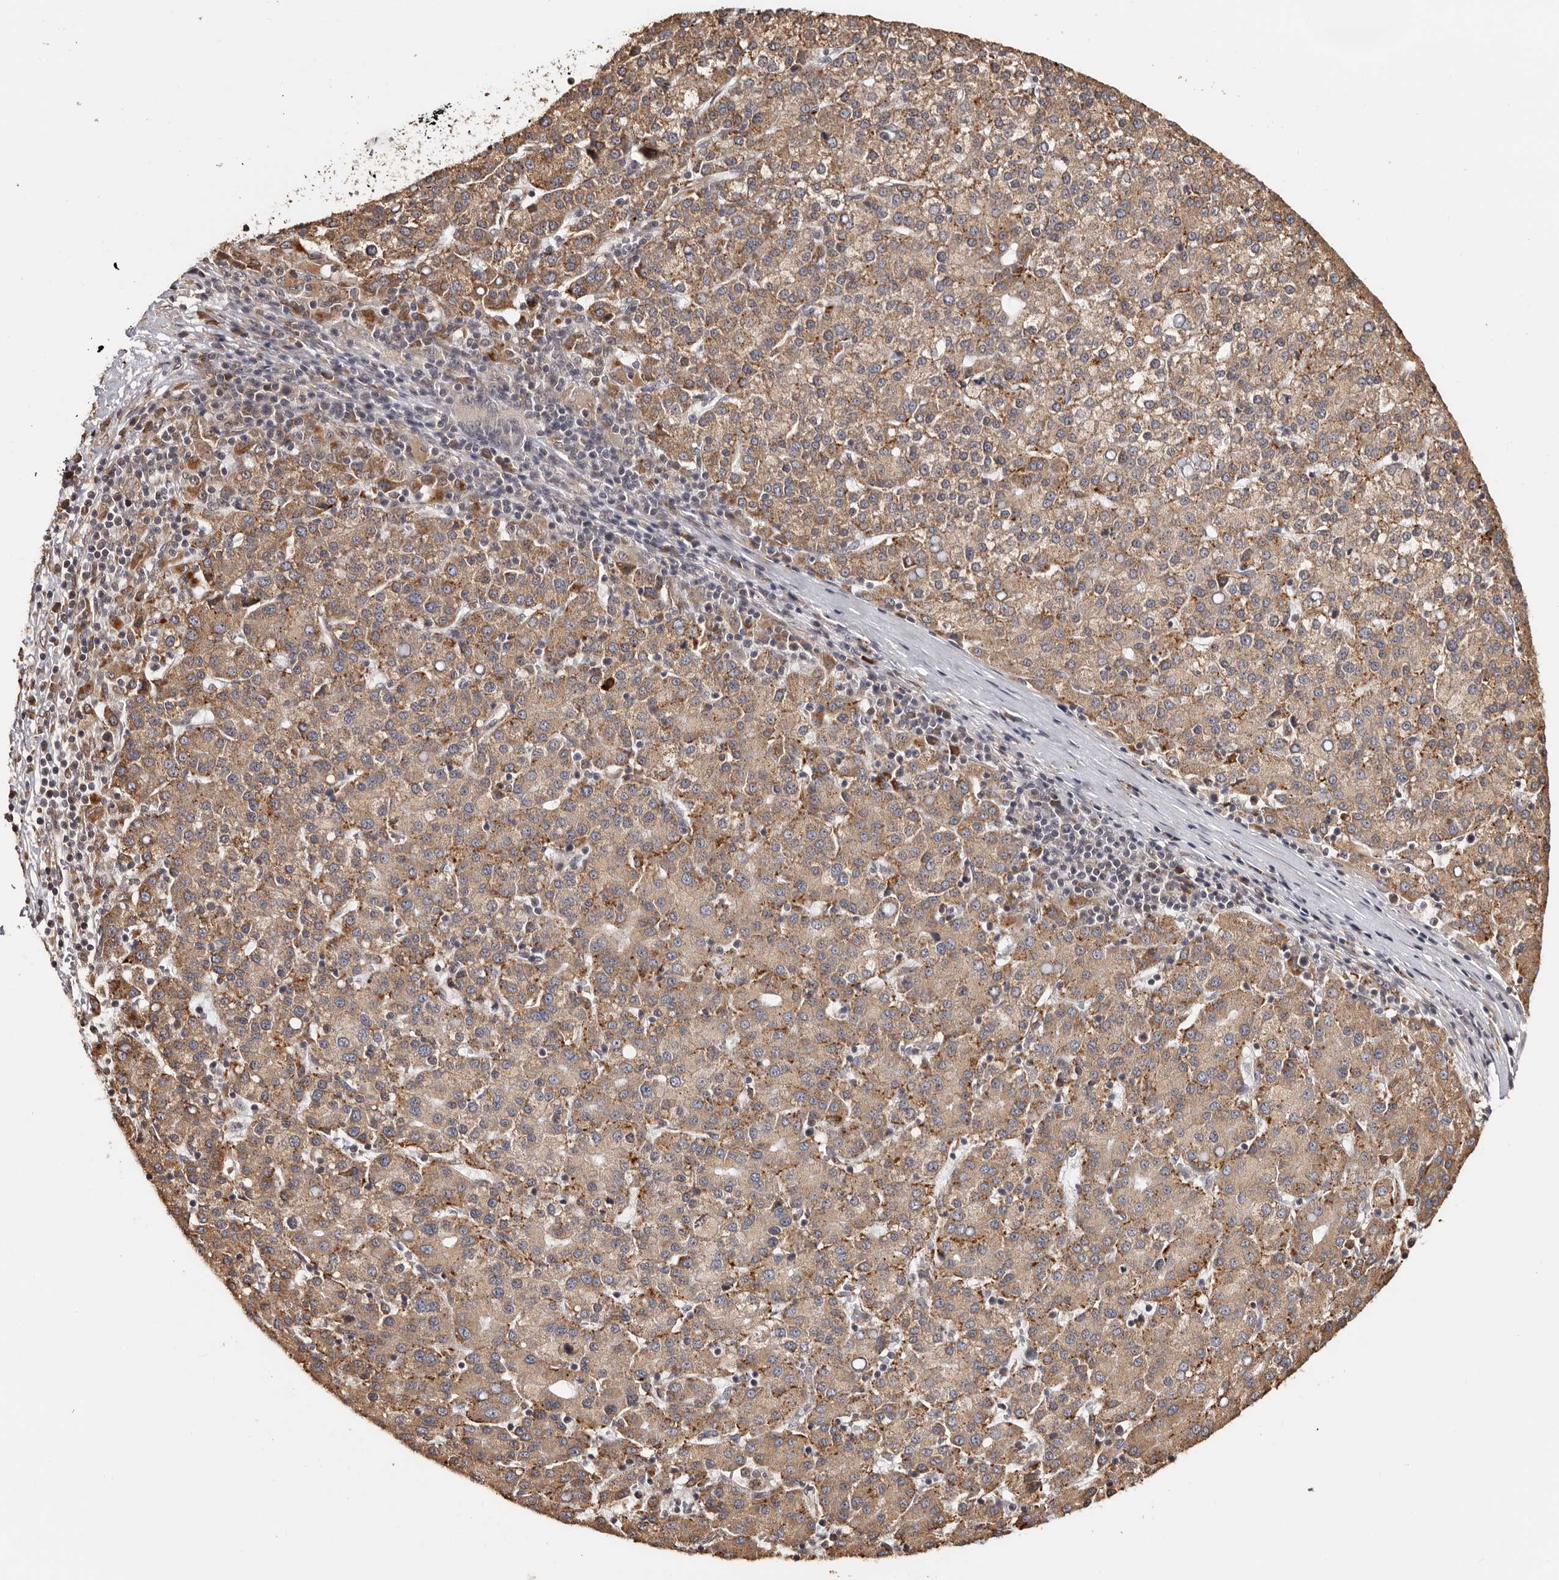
{"staining": {"intensity": "moderate", "quantity": ">75%", "location": "cytoplasmic/membranous"}, "tissue": "liver cancer", "cell_type": "Tumor cells", "image_type": "cancer", "snomed": [{"axis": "morphology", "description": "Carcinoma, Hepatocellular, NOS"}, {"axis": "topography", "description": "Liver"}], "caption": "Immunohistochemical staining of liver cancer (hepatocellular carcinoma) demonstrates moderate cytoplasmic/membranous protein positivity in approximately >75% of tumor cells.", "gene": "ZNF83", "patient": {"sex": "female", "age": 58}}